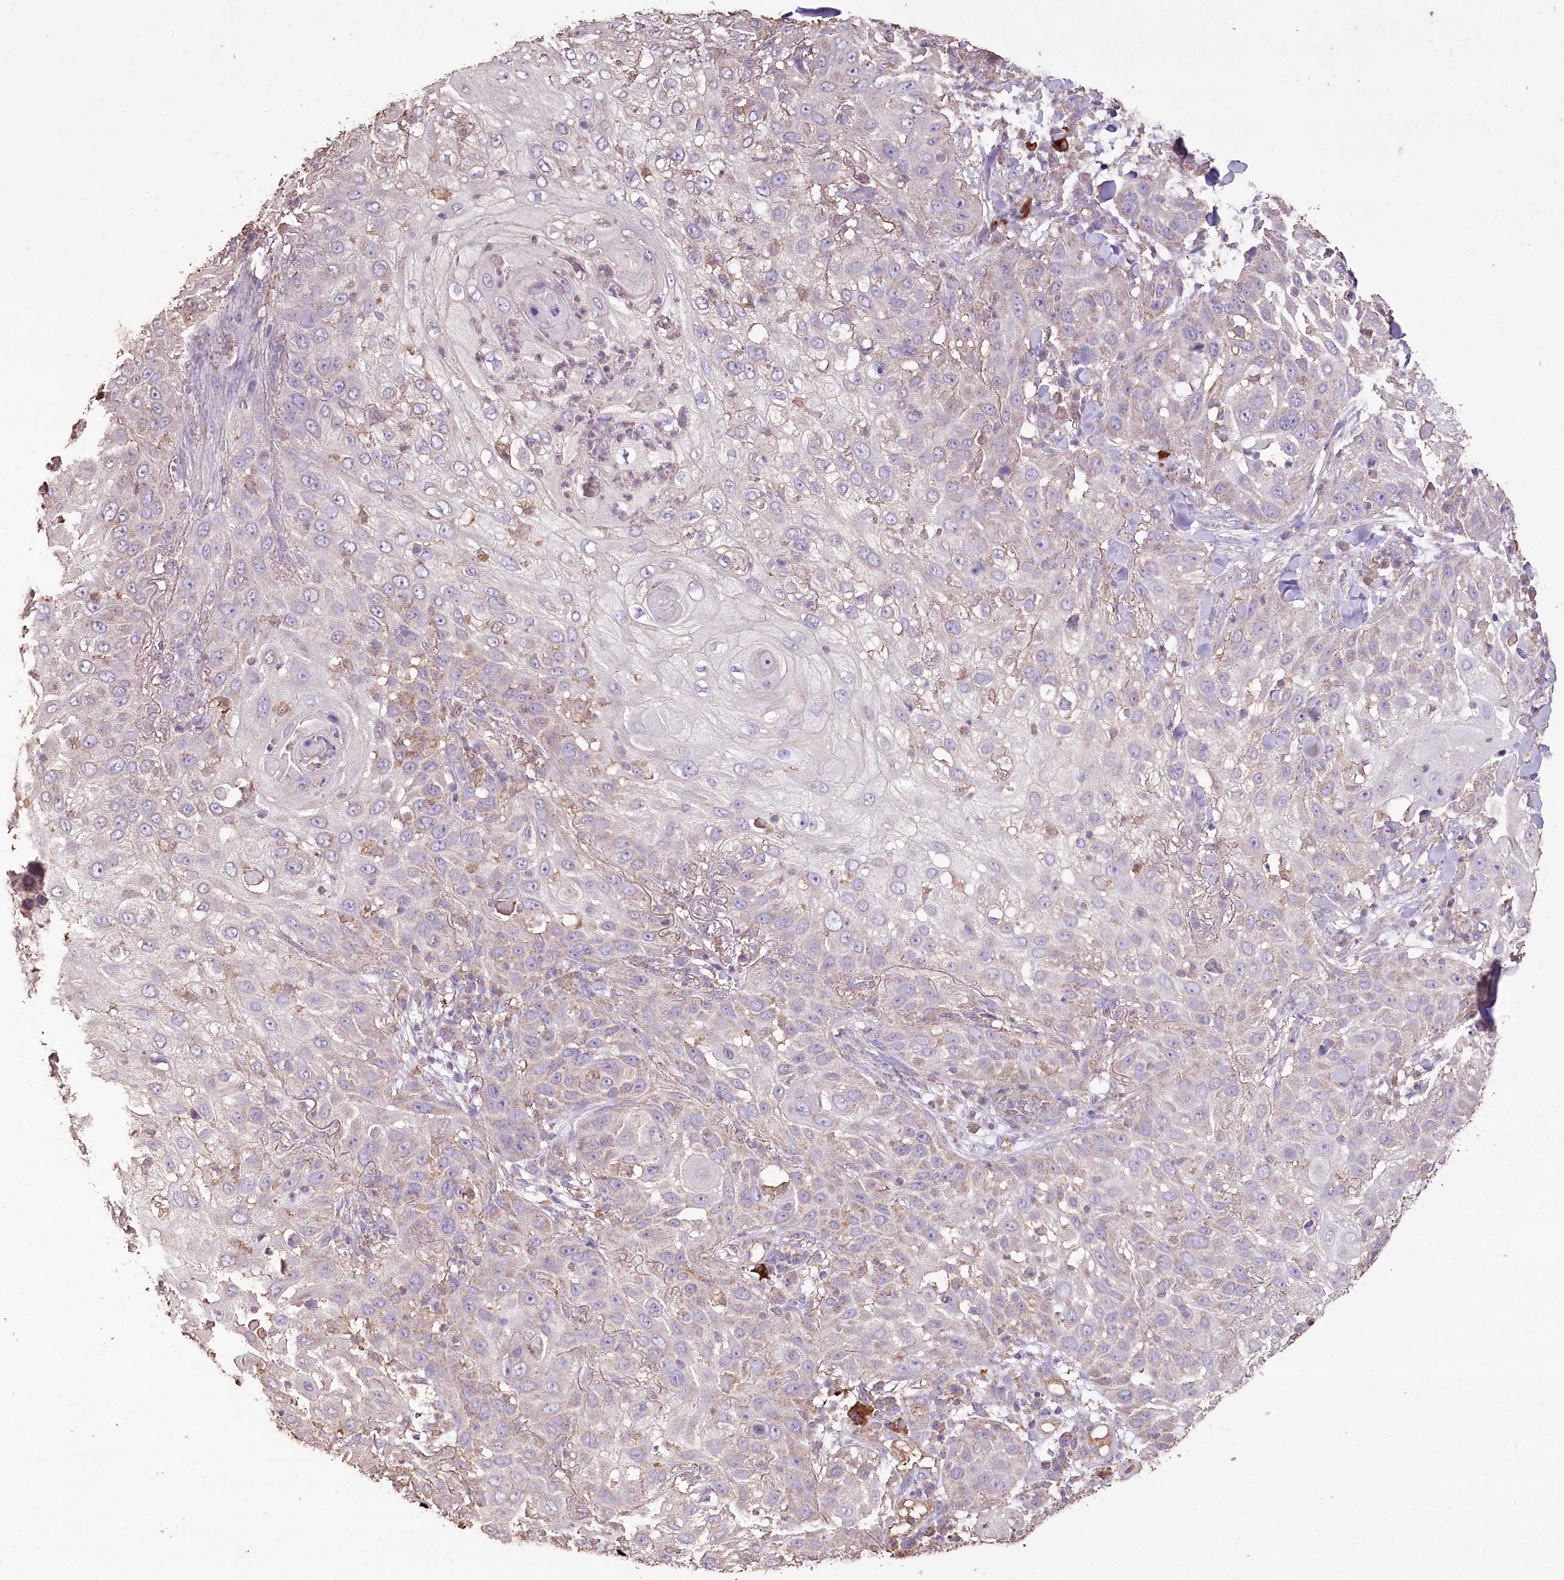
{"staining": {"intensity": "negative", "quantity": "none", "location": "none"}, "tissue": "skin cancer", "cell_type": "Tumor cells", "image_type": "cancer", "snomed": [{"axis": "morphology", "description": "Squamous cell carcinoma, NOS"}, {"axis": "topography", "description": "Skin"}], "caption": "Protein analysis of skin cancer shows no significant expression in tumor cells.", "gene": "IREB2", "patient": {"sex": "female", "age": 44}}